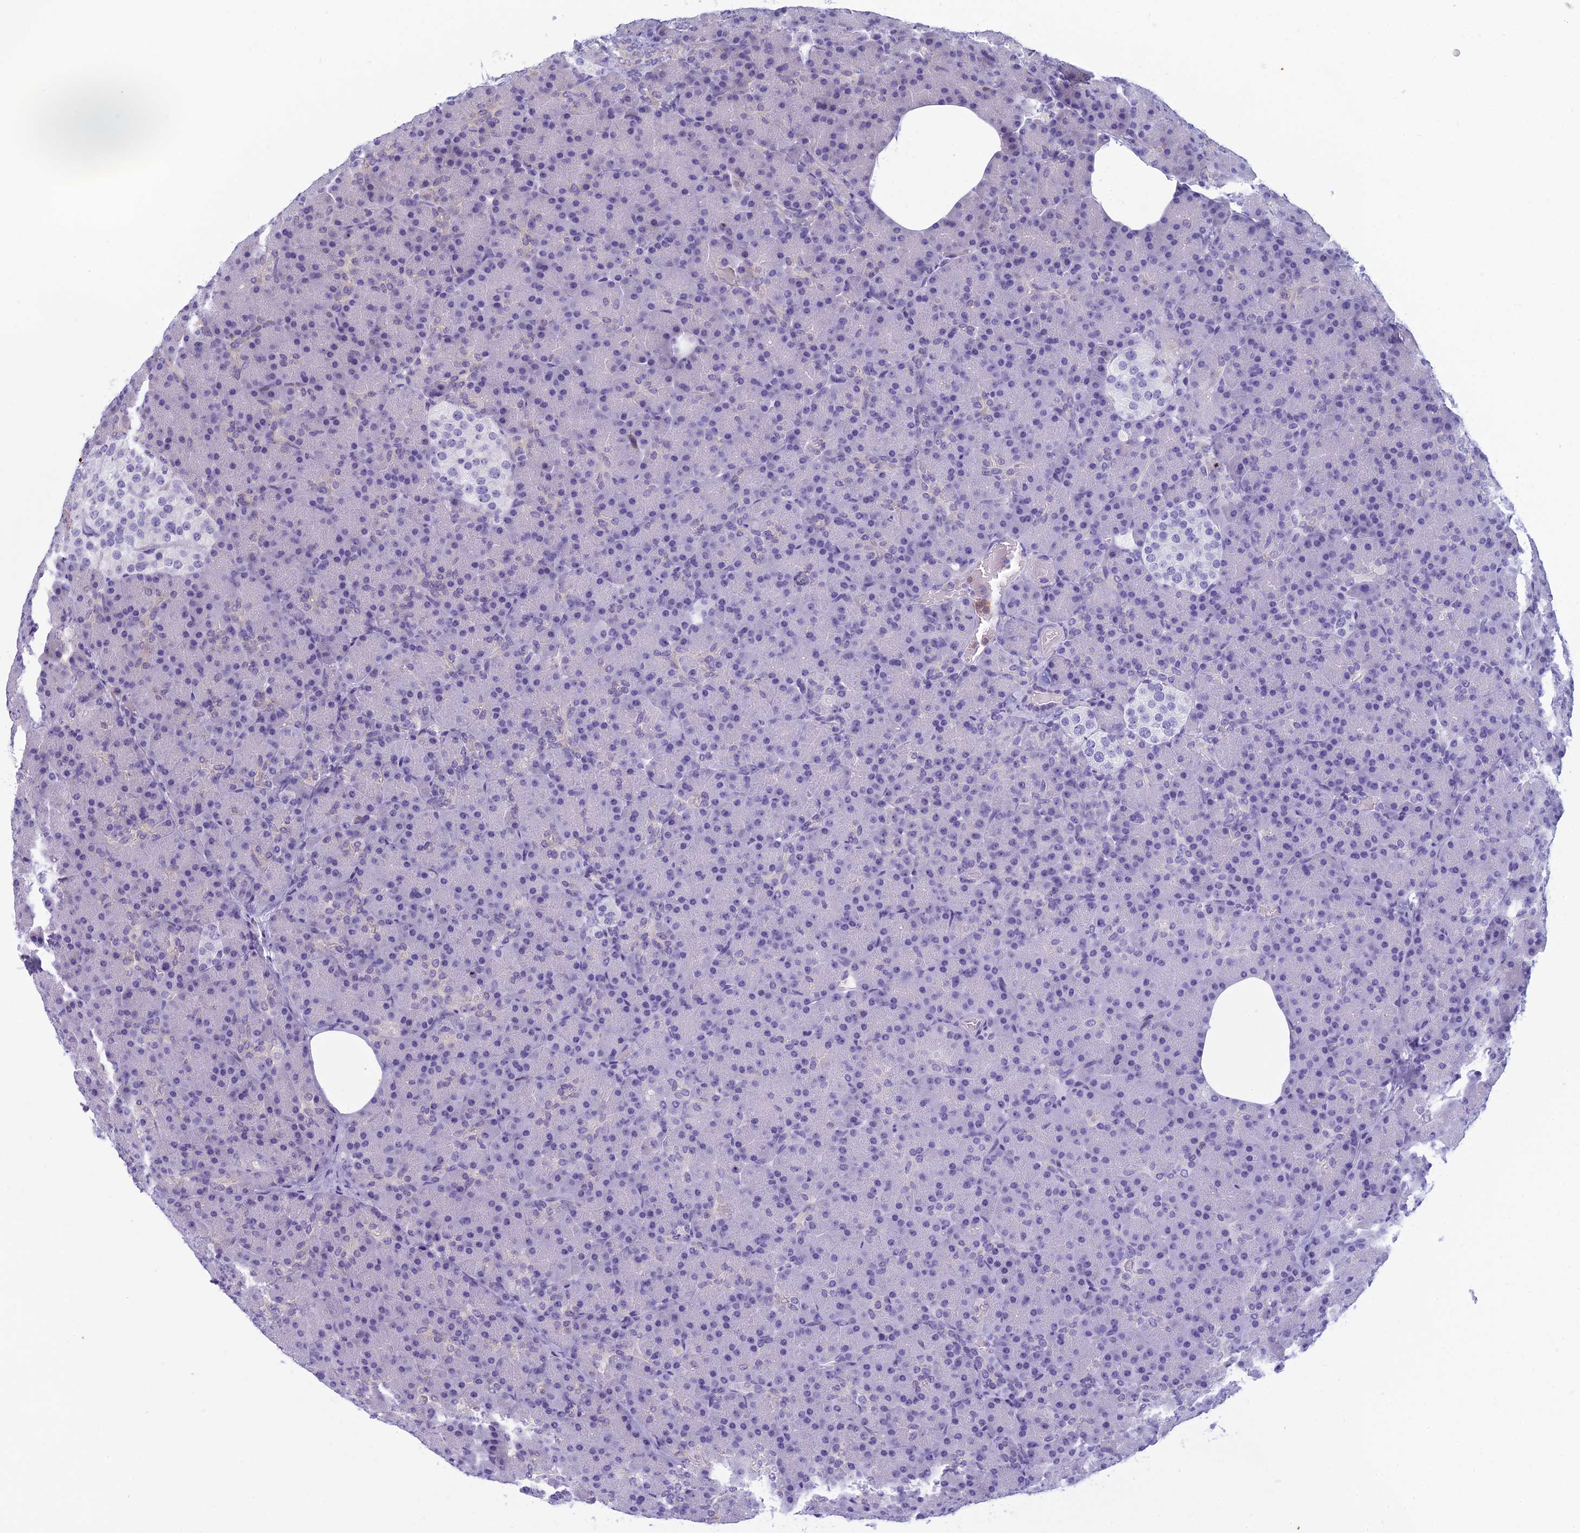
{"staining": {"intensity": "negative", "quantity": "none", "location": "none"}, "tissue": "pancreas", "cell_type": "Exocrine glandular cells", "image_type": "normal", "snomed": [{"axis": "morphology", "description": "Normal tissue, NOS"}, {"axis": "topography", "description": "Pancreas"}], "caption": "Micrograph shows no significant protein expression in exocrine glandular cells of unremarkable pancreas.", "gene": "NOC2L", "patient": {"sex": "female", "age": 43}}